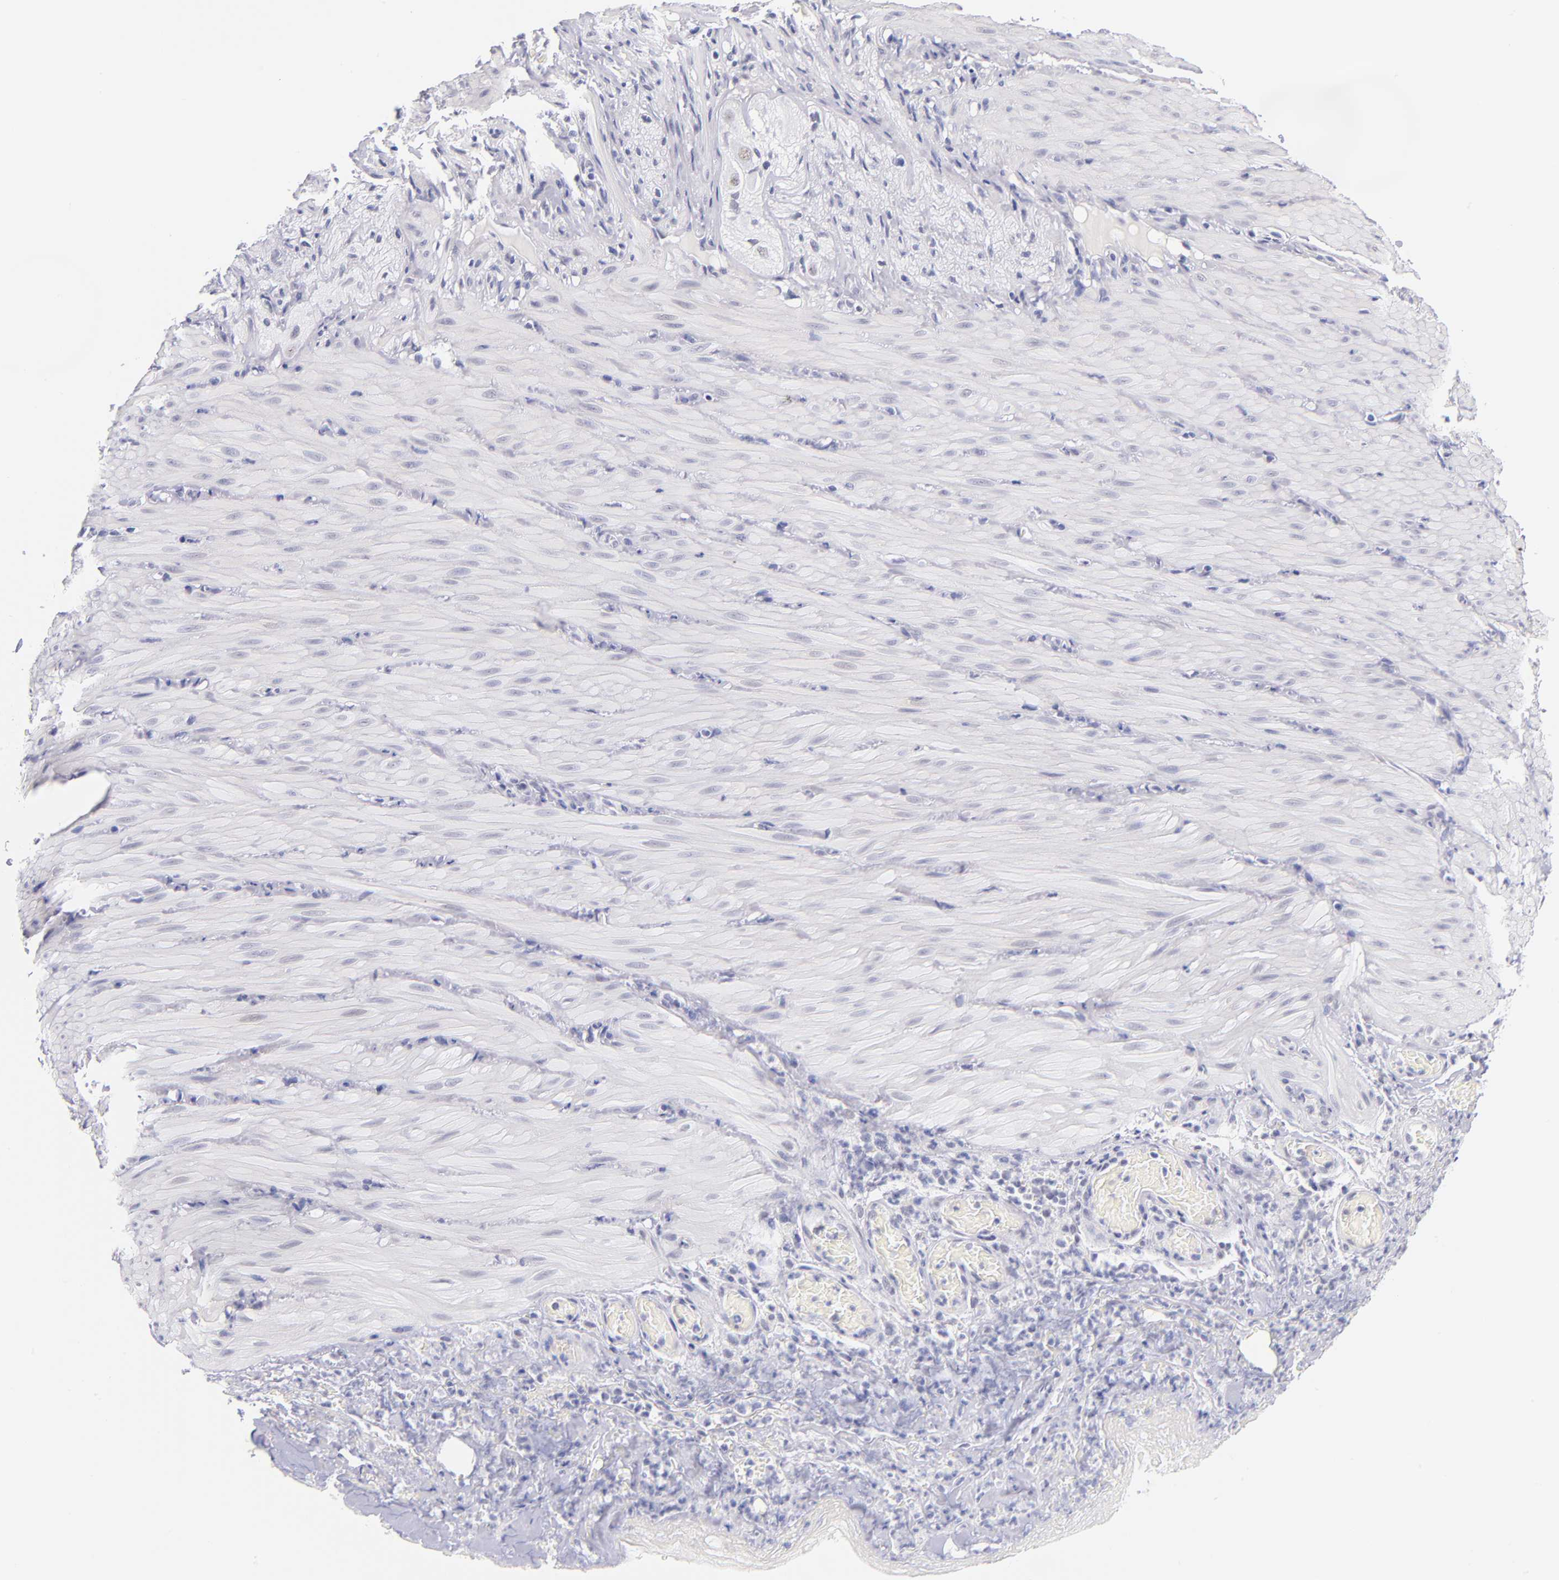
{"staining": {"intensity": "negative", "quantity": "none", "location": "none"}, "tissue": "smooth muscle", "cell_type": "Smooth muscle cells", "image_type": "normal", "snomed": [{"axis": "morphology", "description": "Normal tissue, NOS"}, {"axis": "topography", "description": "Duodenum"}], "caption": "Immunohistochemical staining of normal human smooth muscle shows no significant expression in smooth muscle cells. Nuclei are stained in blue.", "gene": "SNRPB", "patient": {"sex": "male", "age": 63}}